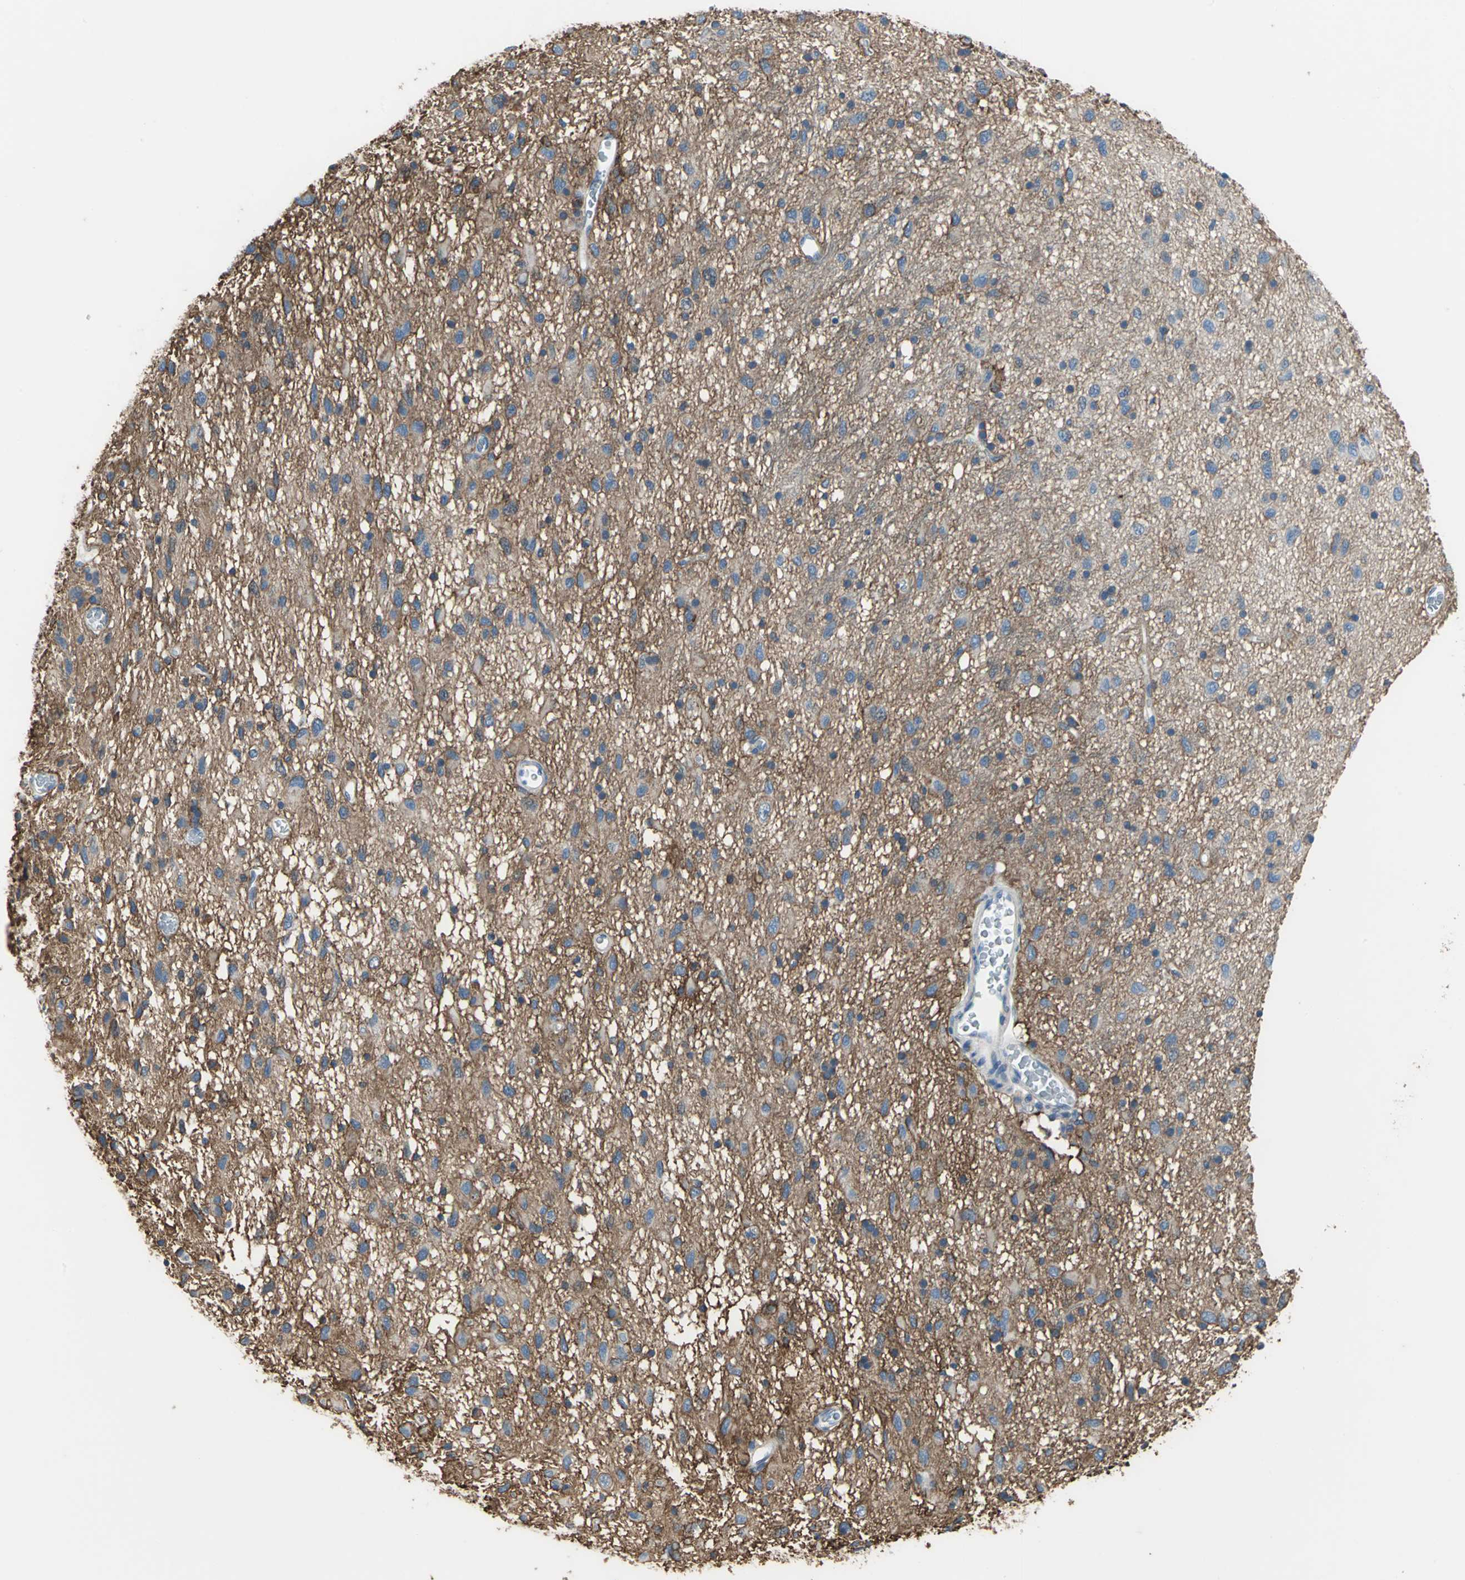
{"staining": {"intensity": "strong", "quantity": ">75%", "location": "cytoplasmic/membranous"}, "tissue": "glioma", "cell_type": "Tumor cells", "image_type": "cancer", "snomed": [{"axis": "morphology", "description": "Glioma, malignant, Low grade"}, {"axis": "topography", "description": "Brain"}], "caption": "Strong cytoplasmic/membranous expression for a protein is seen in approximately >75% of tumor cells of glioma using IHC.", "gene": "CD44", "patient": {"sex": "male", "age": 77}}